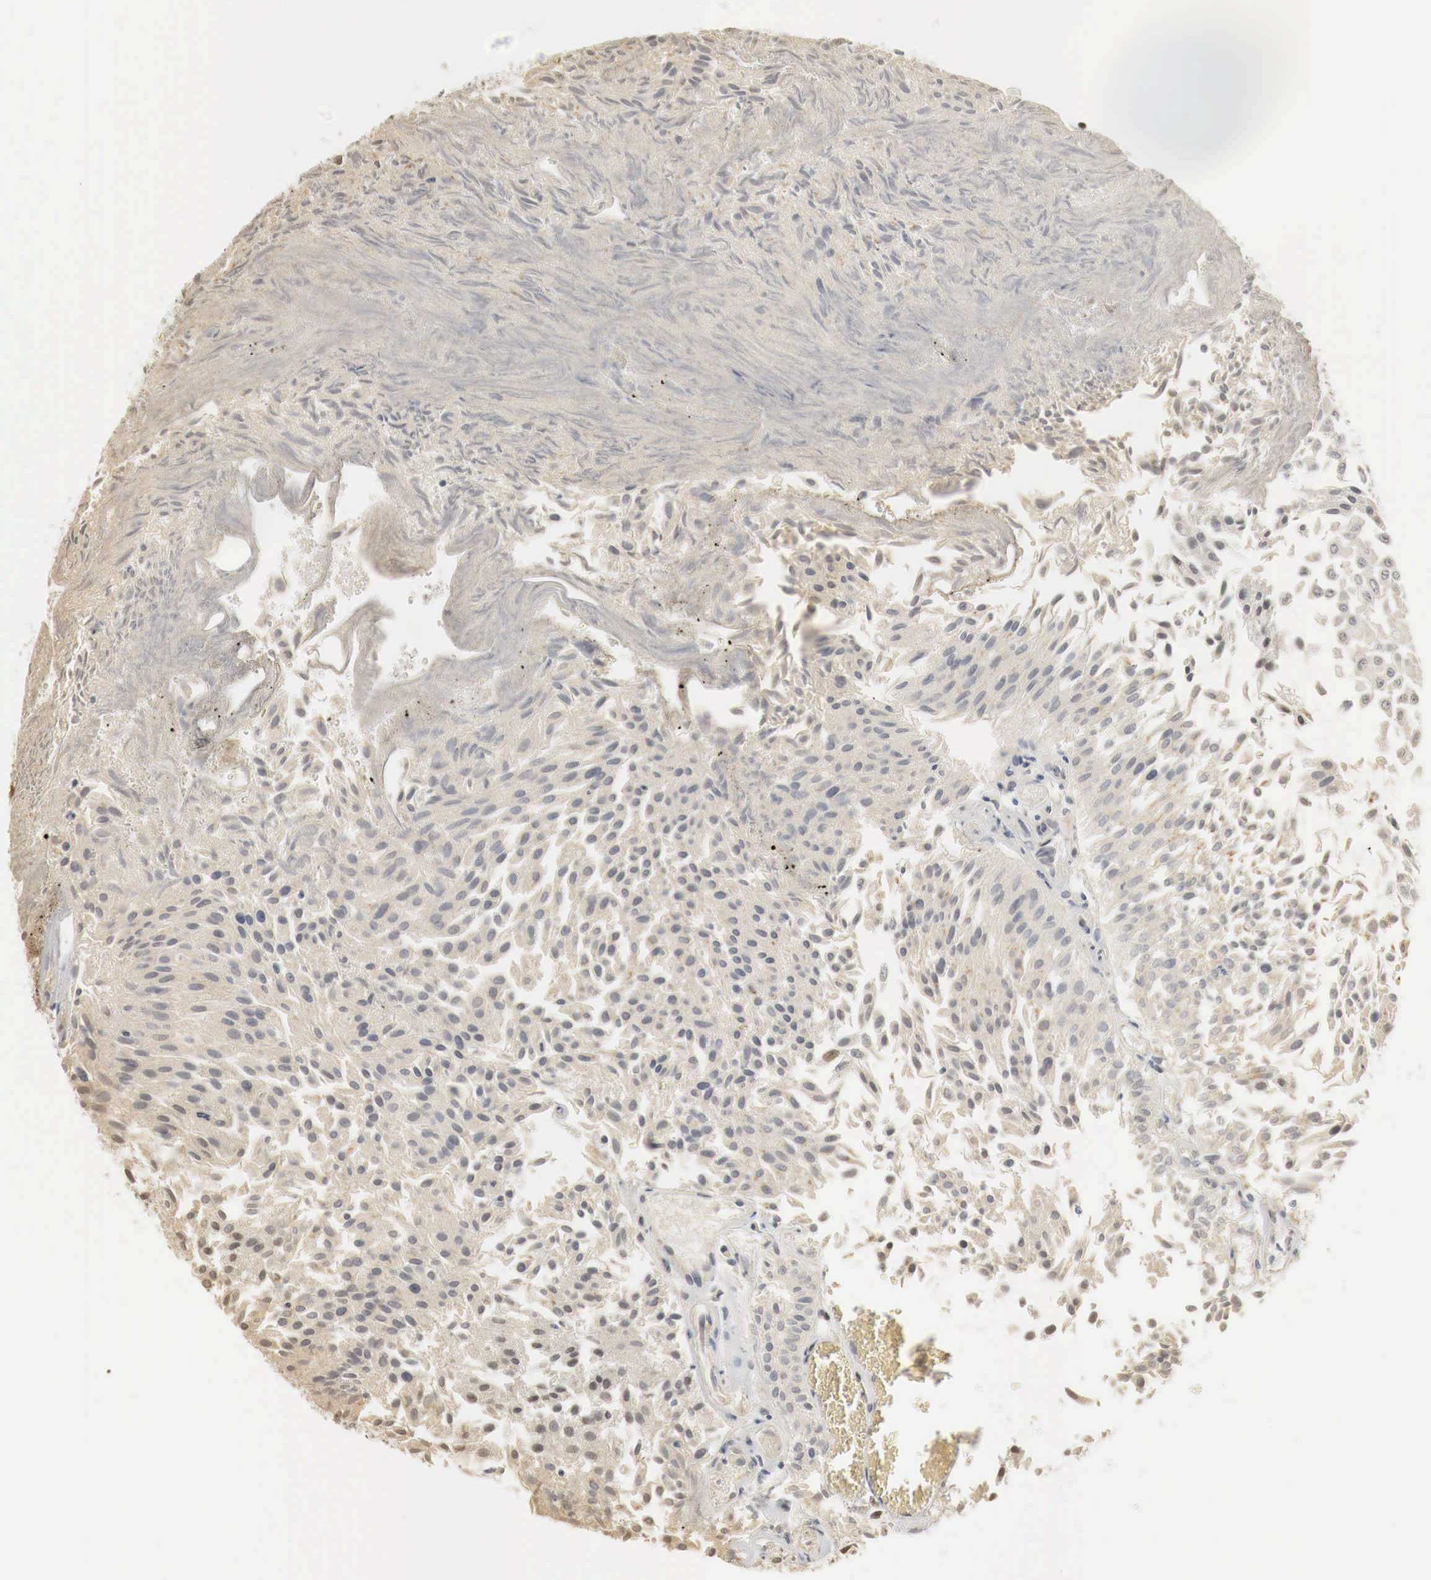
{"staining": {"intensity": "weak", "quantity": "25%-75%", "location": "cytoplasmic/membranous,nuclear"}, "tissue": "urothelial cancer", "cell_type": "Tumor cells", "image_type": "cancer", "snomed": [{"axis": "morphology", "description": "Urothelial carcinoma, Low grade"}, {"axis": "topography", "description": "Urinary bladder"}], "caption": "Urothelial carcinoma (low-grade) stained with DAB IHC displays low levels of weak cytoplasmic/membranous and nuclear expression in about 25%-75% of tumor cells.", "gene": "ERBB4", "patient": {"sex": "male", "age": 86}}